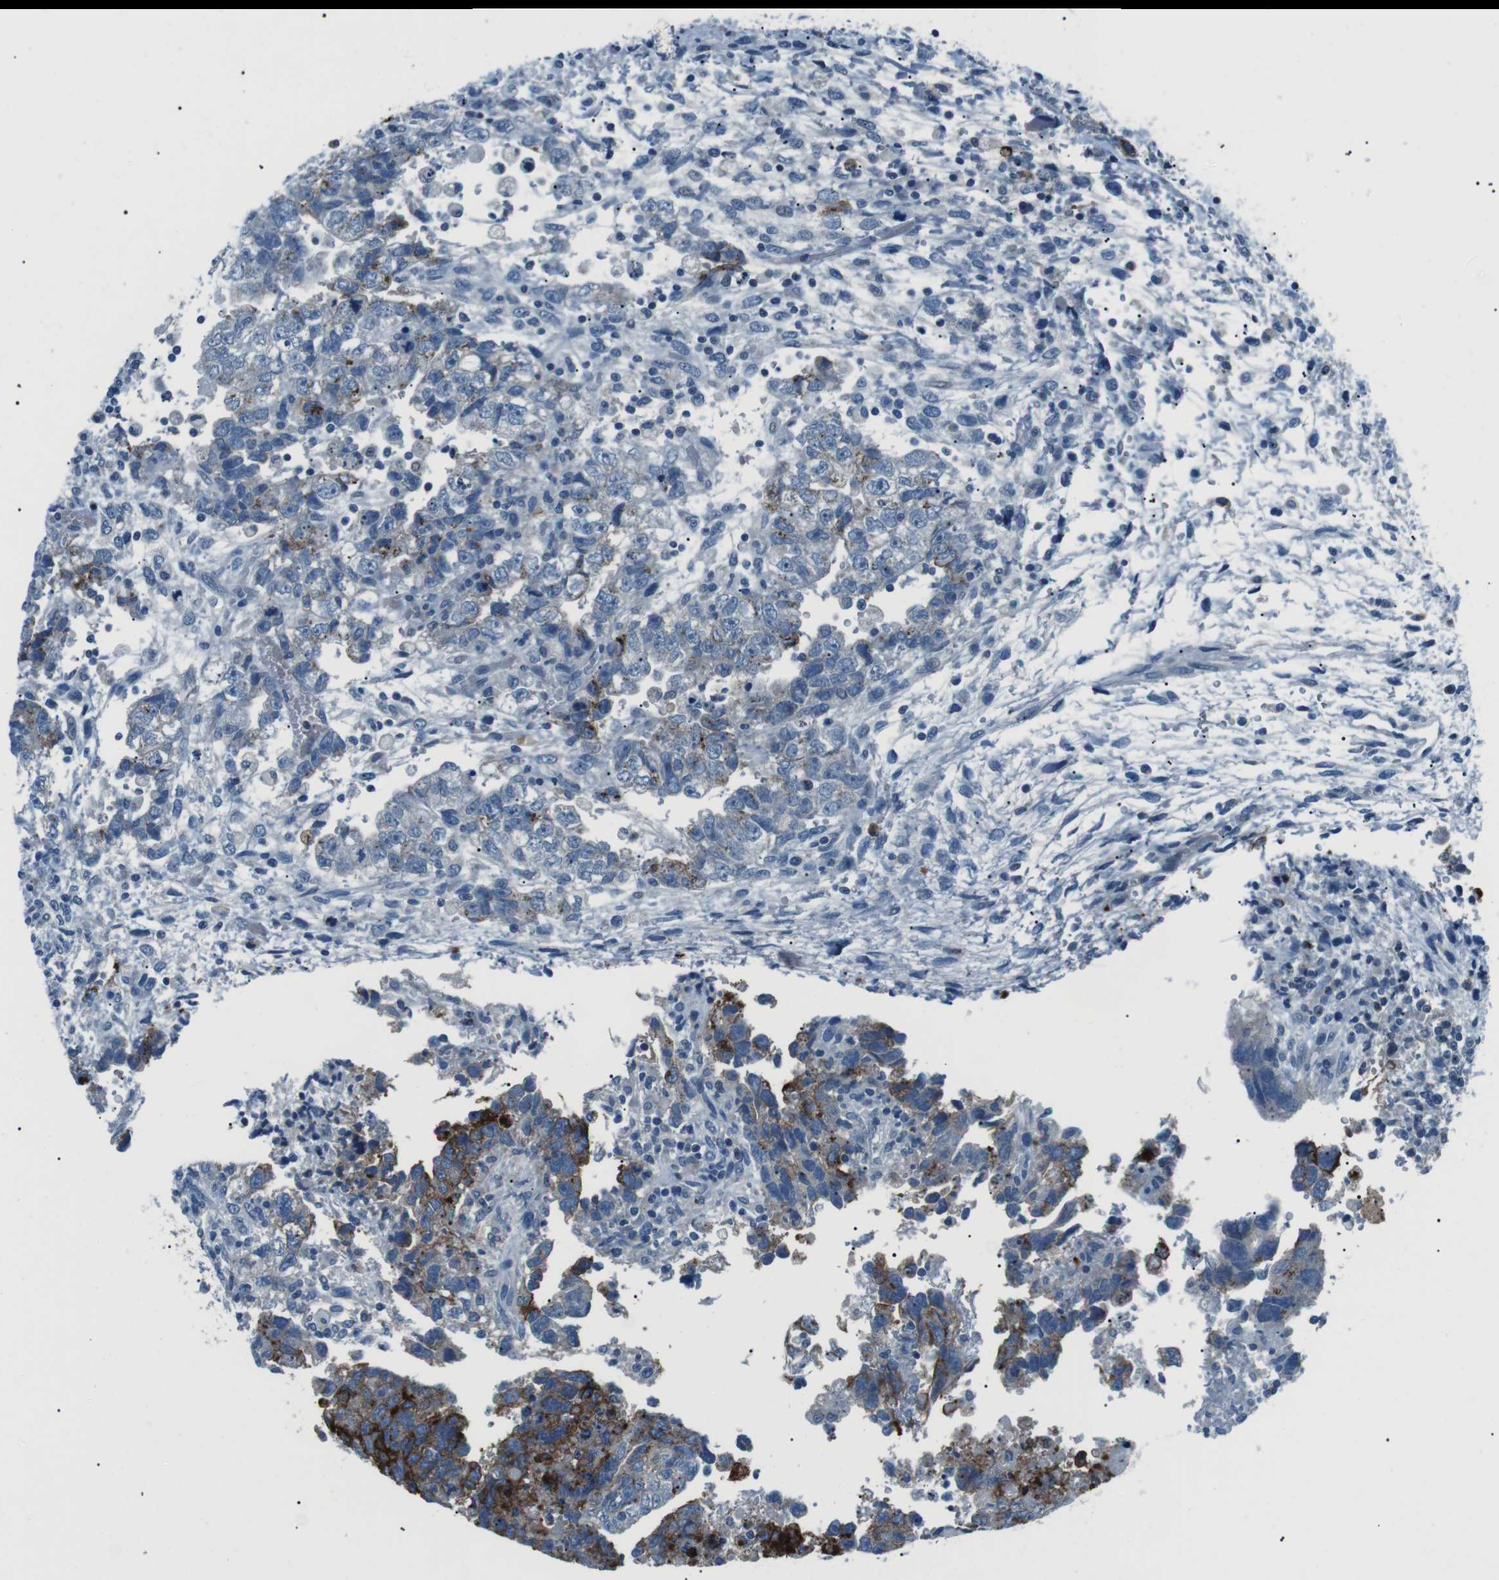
{"staining": {"intensity": "moderate", "quantity": "<25%", "location": "cytoplasmic/membranous"}, "tissue": "testis cancer", "cell_type": "Tumor cells", "image_type": "cancer", "snomed": [{"axis": "morphology", "description": "Carcinoma, Embryonal, NOS"}, {"axis": "topography", "description": "Testis"}], "caption": "Brown immunohistochemical staining in testis cancer (embryonal carcinoma) reveals moderate cytoplasmic/membranous staining in approximately <25% of tumor cells.", "gene": "ST6GAL1", "patient": {"sex": "male", "age": 36}}